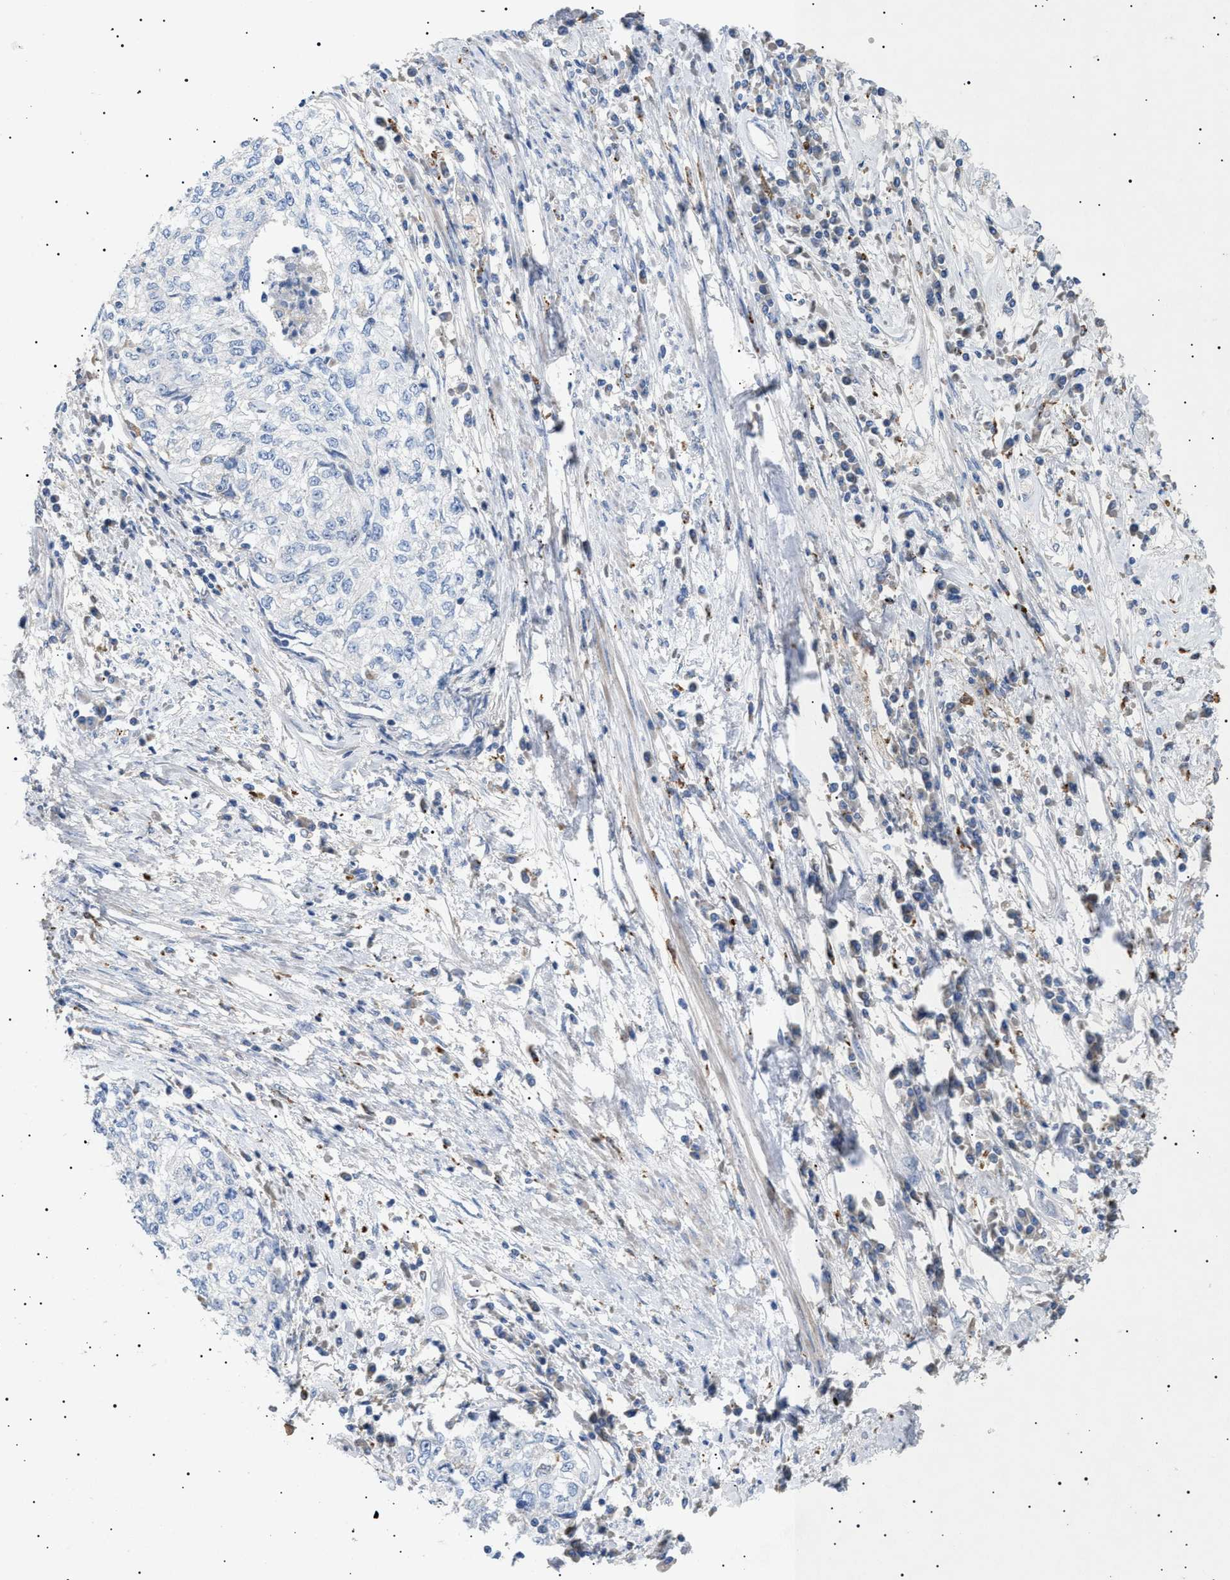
{"staining": {"intensity": "negative", "quantity": "none", "location": "none"}, "tissue": "cervical cancer", "cell_type": "Tumor cells", "image_type": "cancer", "snomed": [{"axis": "morphology", "description": "Squamous cell carcinoma, NOS"}, {"axis": "topography", "description": "Cervix"}], "caption": "The histopathology image displays no staining of tumor cells in cervical cancer (squamous cell carcinoma).", "gene": "SIRT5", "patient": {"sex": "female", "age": 57}}